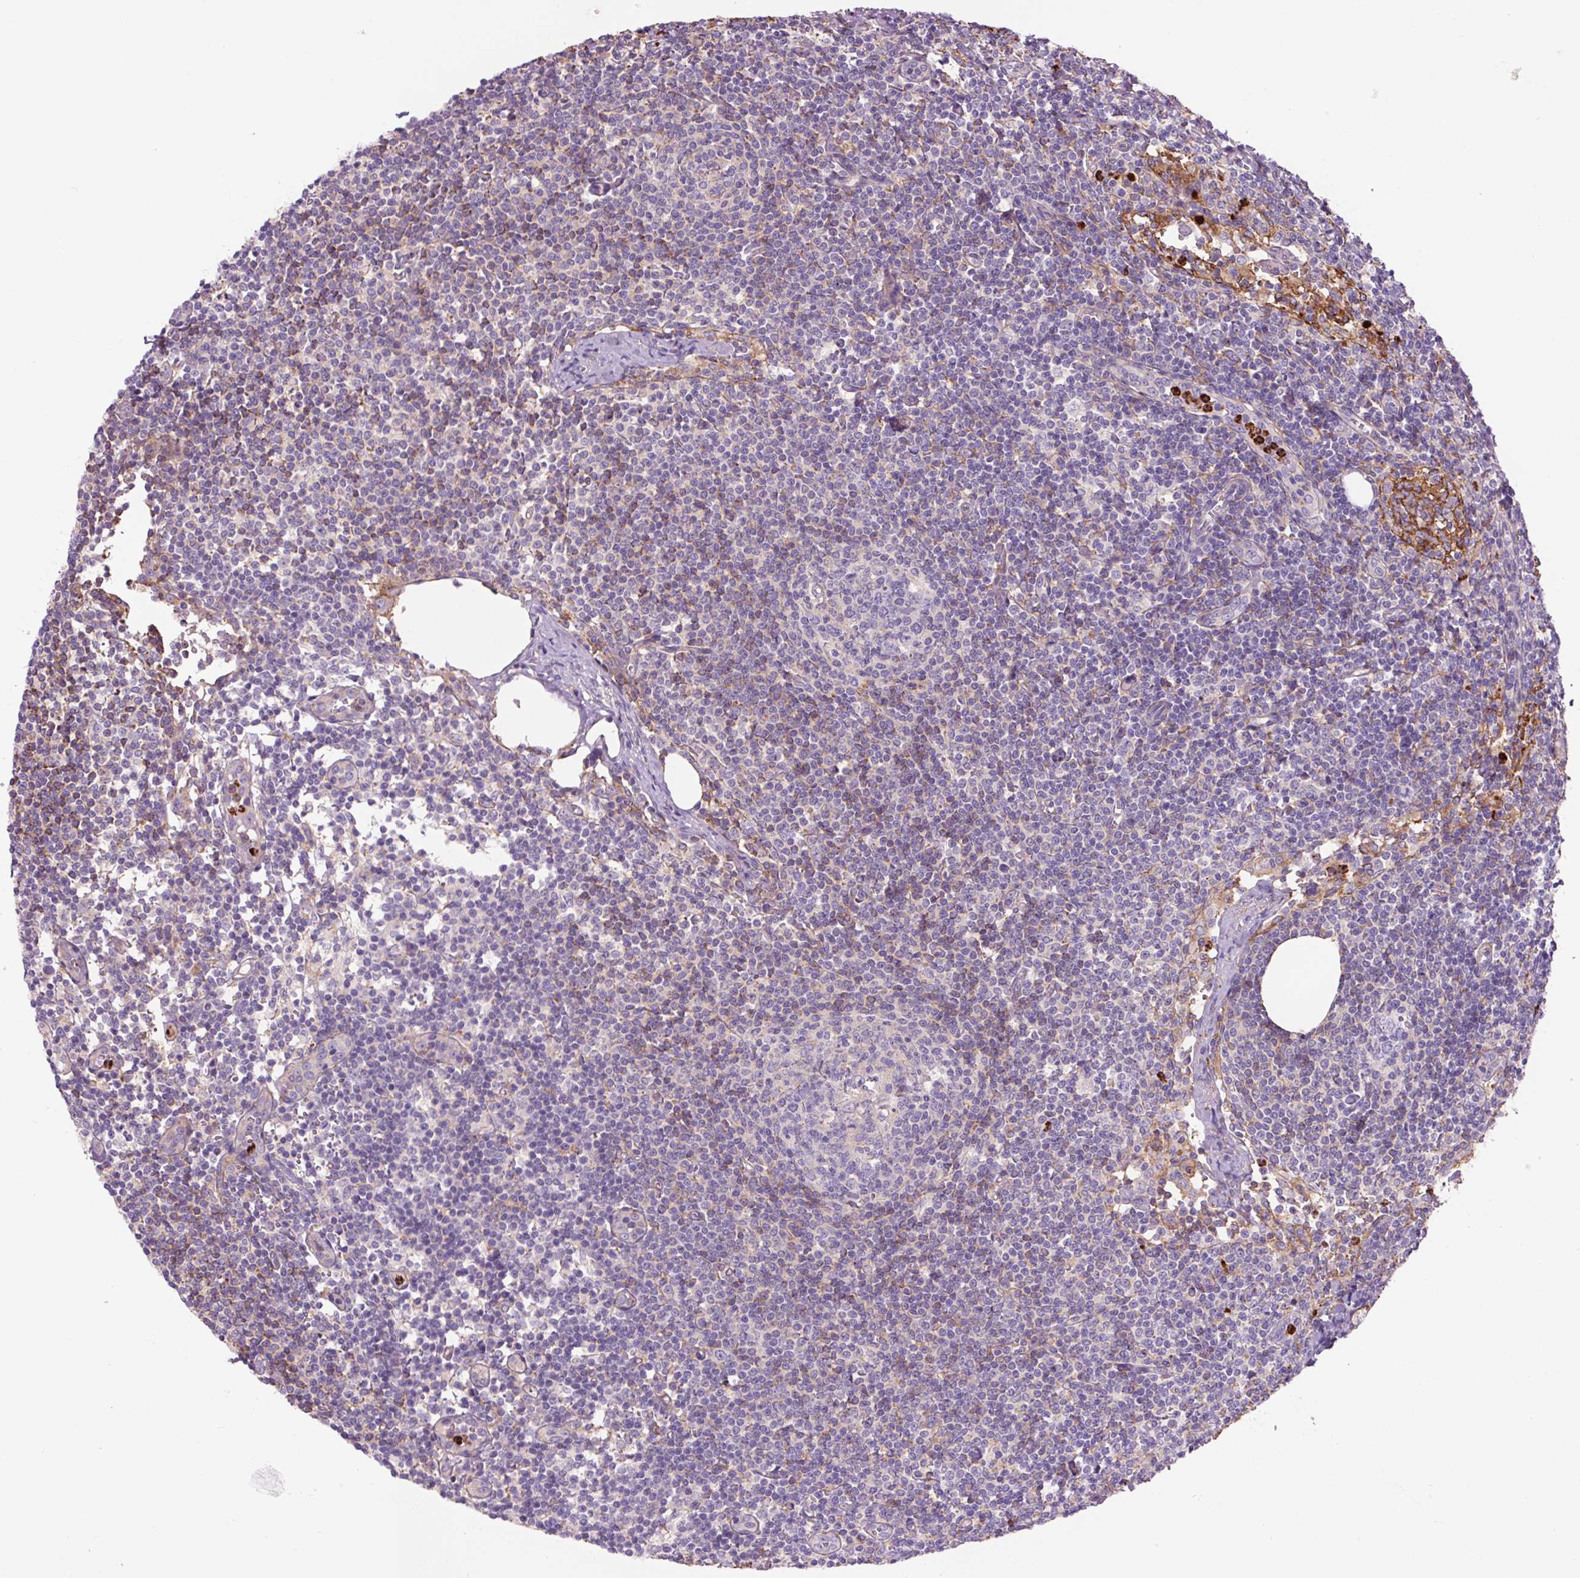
{"staining": {"intensity": "negative", "quantity": "none", "location": "none"}, "tissue": "lymph node", "cell_type": "Germinal center cells", "image_type": "normal", "snomed": [{"axis": "morphology", "description": "Normal tissue, NOS"}, {"axis": "topography", "description": "Lymph node"}], "caption": "The micrograph shows no staining of germinal center cells in benign lymph node.", "gene": "SH2D6", "patient": {"sex": "female", "age": 59}}